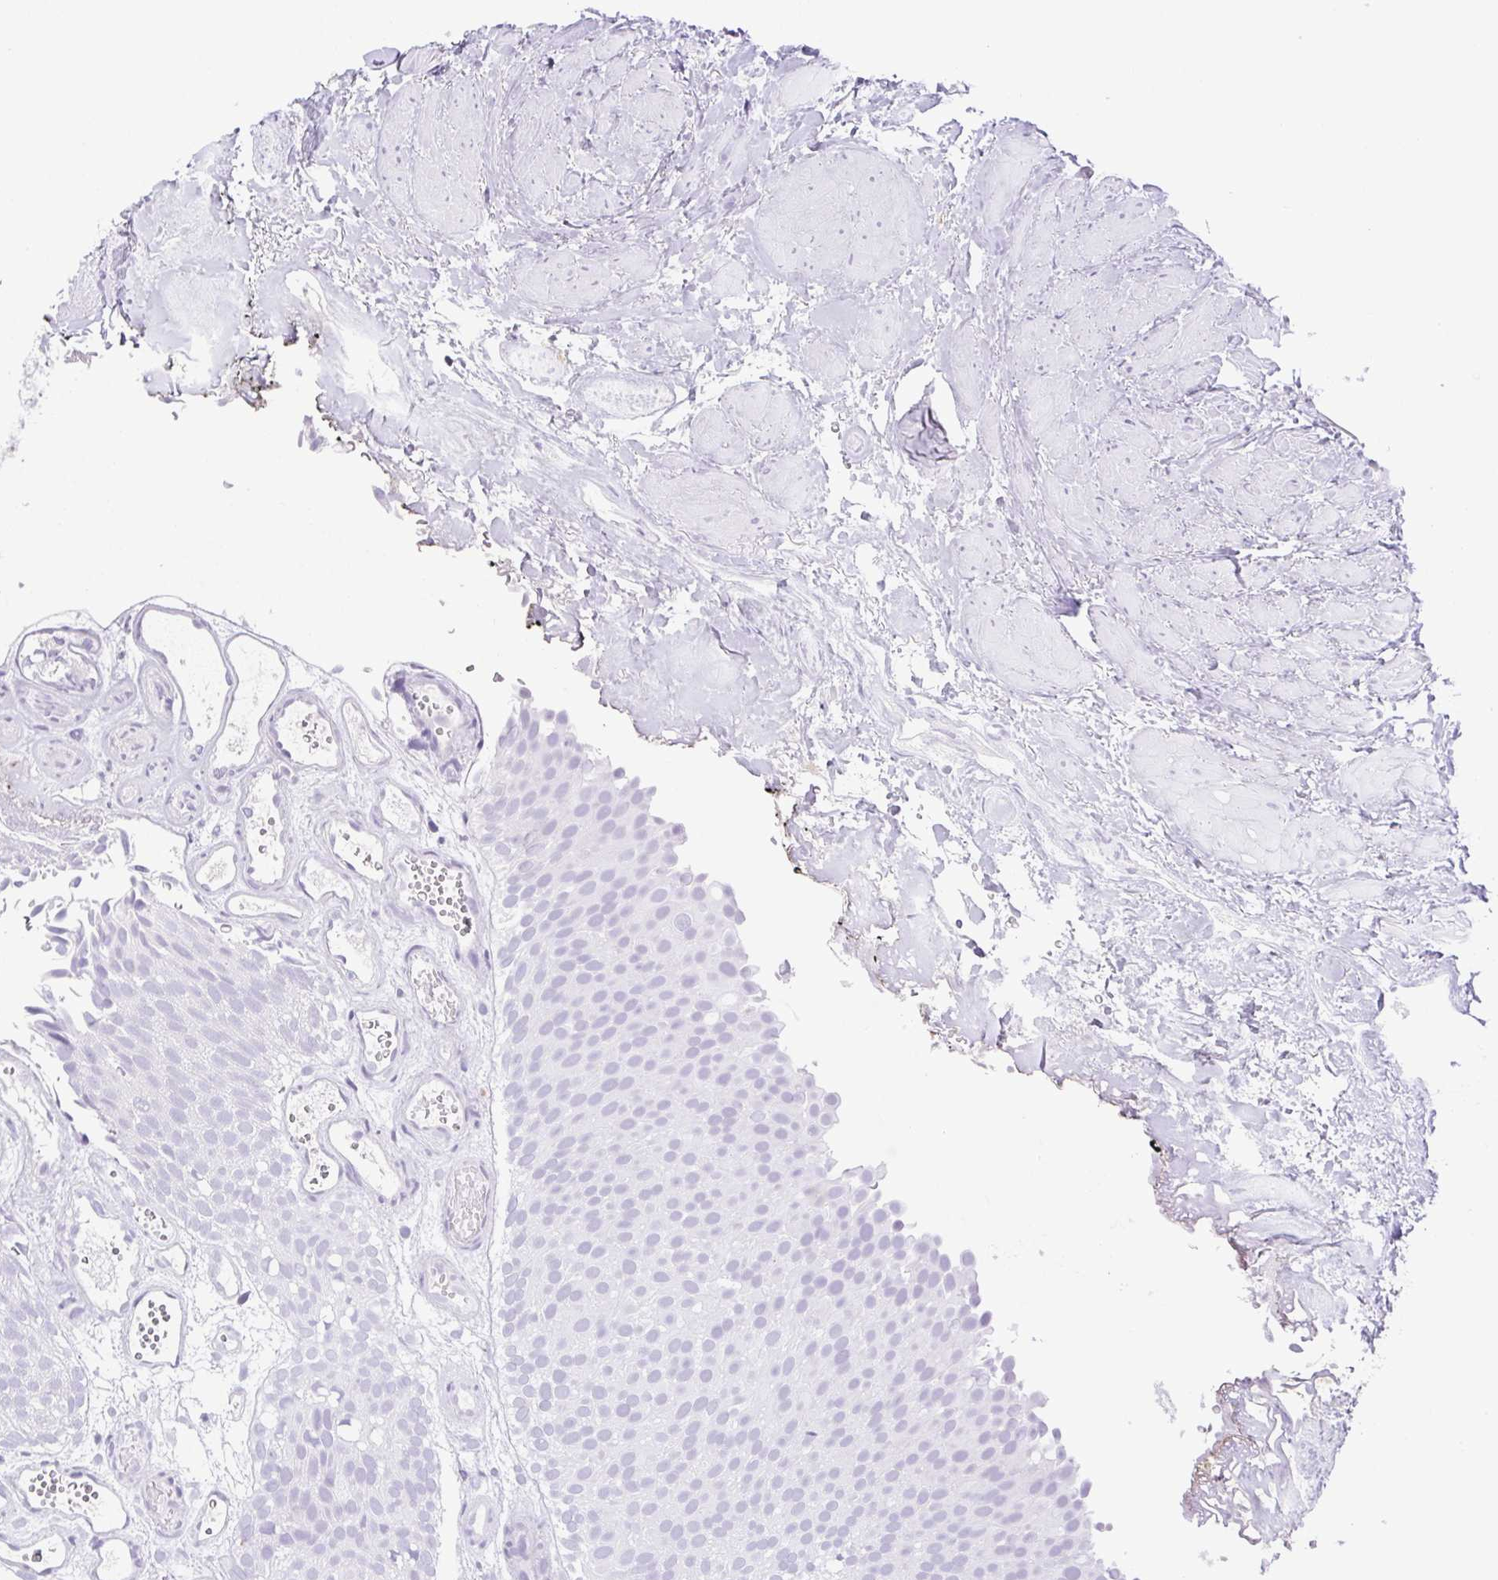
{"staining": {"intensity": "negative", "quantity": "none", "location": "none"}, "tissue": "urothelial cancer", "cell_type": "Tumor cells", "image_type": "cancer", "snomed": [{"axis": "morphology", "description": "Urothelial carcinoma, Low grade"}, {"axis": "topography", "description": "Urinary bladder"}], "caption": "Urothelial cancer stained for a protein using immunohistochemistry displays no positivity tumor cells.", "gene": "PAPPA2", "patient": {"sex": "male", "age": 78}}